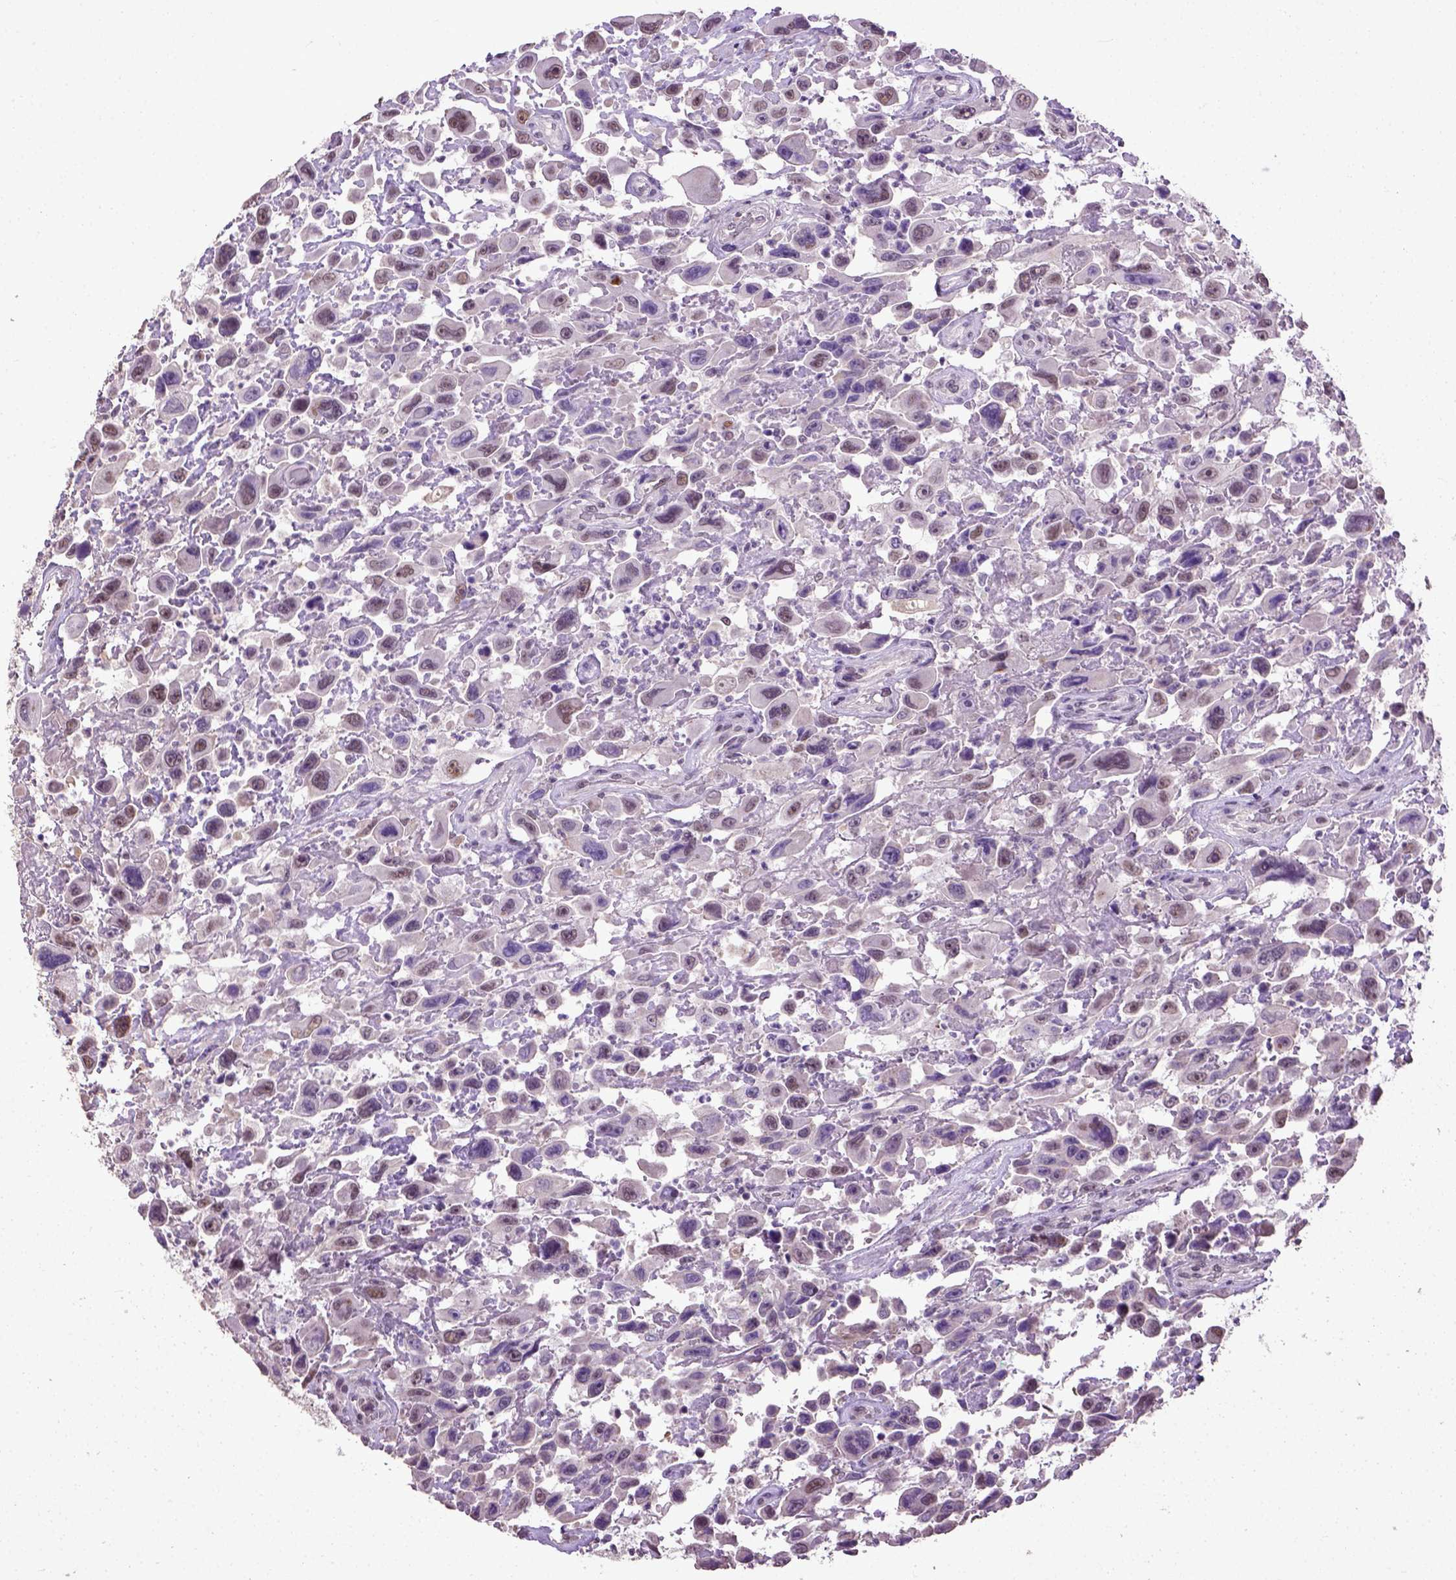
{"staining": {"intensity": "moderate", "quantity": "<25%", "location": "nuclear"}, "tissue": "urothelial cancer", "cell_type": "Tumor cells", "image_type": "cancer", "snomed": [{"axis": "morphology", "description": "Urothelial carcinoma, High grade"}, {"axis": "topography", "description": "Urinary bladder"}], "caption": "The immunohistochemical stain shows moderate nuclear positivity in tumor cells of urothelial cancer tissue.", "gene": "UBA3", "patient": {"sex": "male", "age": 53}}